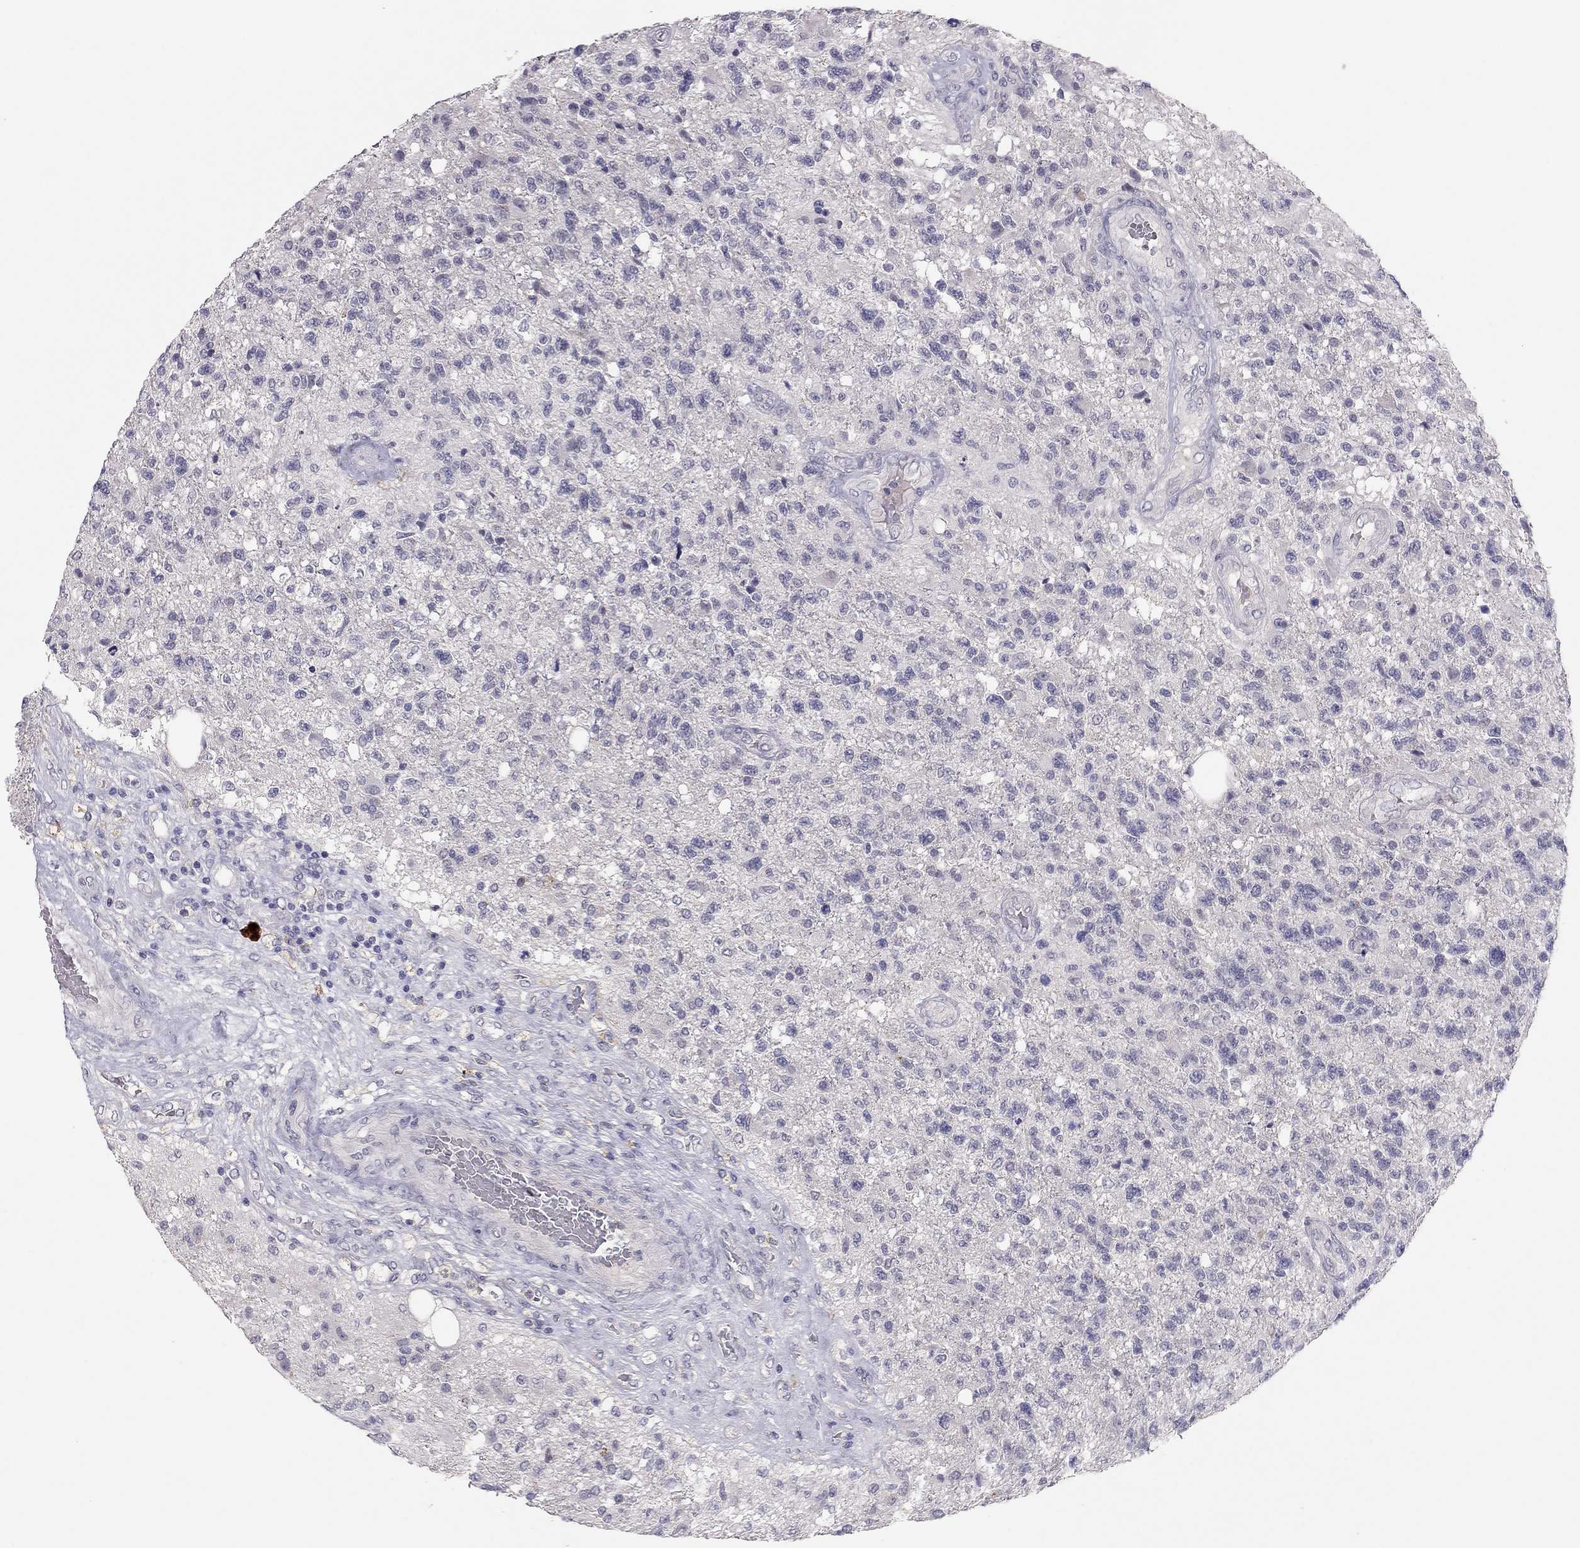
{"staining": {"intensity": "negative", "quantity": "none", "location": "none"}, "tissue": "glioma", "cell_type": "Tumor cells", "image_type": "cancer", "snomed": [{"axis": "morphology", "description": "Glioma, malignant, High grade"}, {"axis": "topography", "description": "Brain"}], "caption": "Immunohistochemistry photomicrograph of neoplastic tissue: malignant high-grade glioma stained with DAB (3,3'-diaminobenzidine) reveals no significant protein positivity in tumor cells.", "gene": "ADORA2A", "patient": {"sex": "male", "age": 56}}